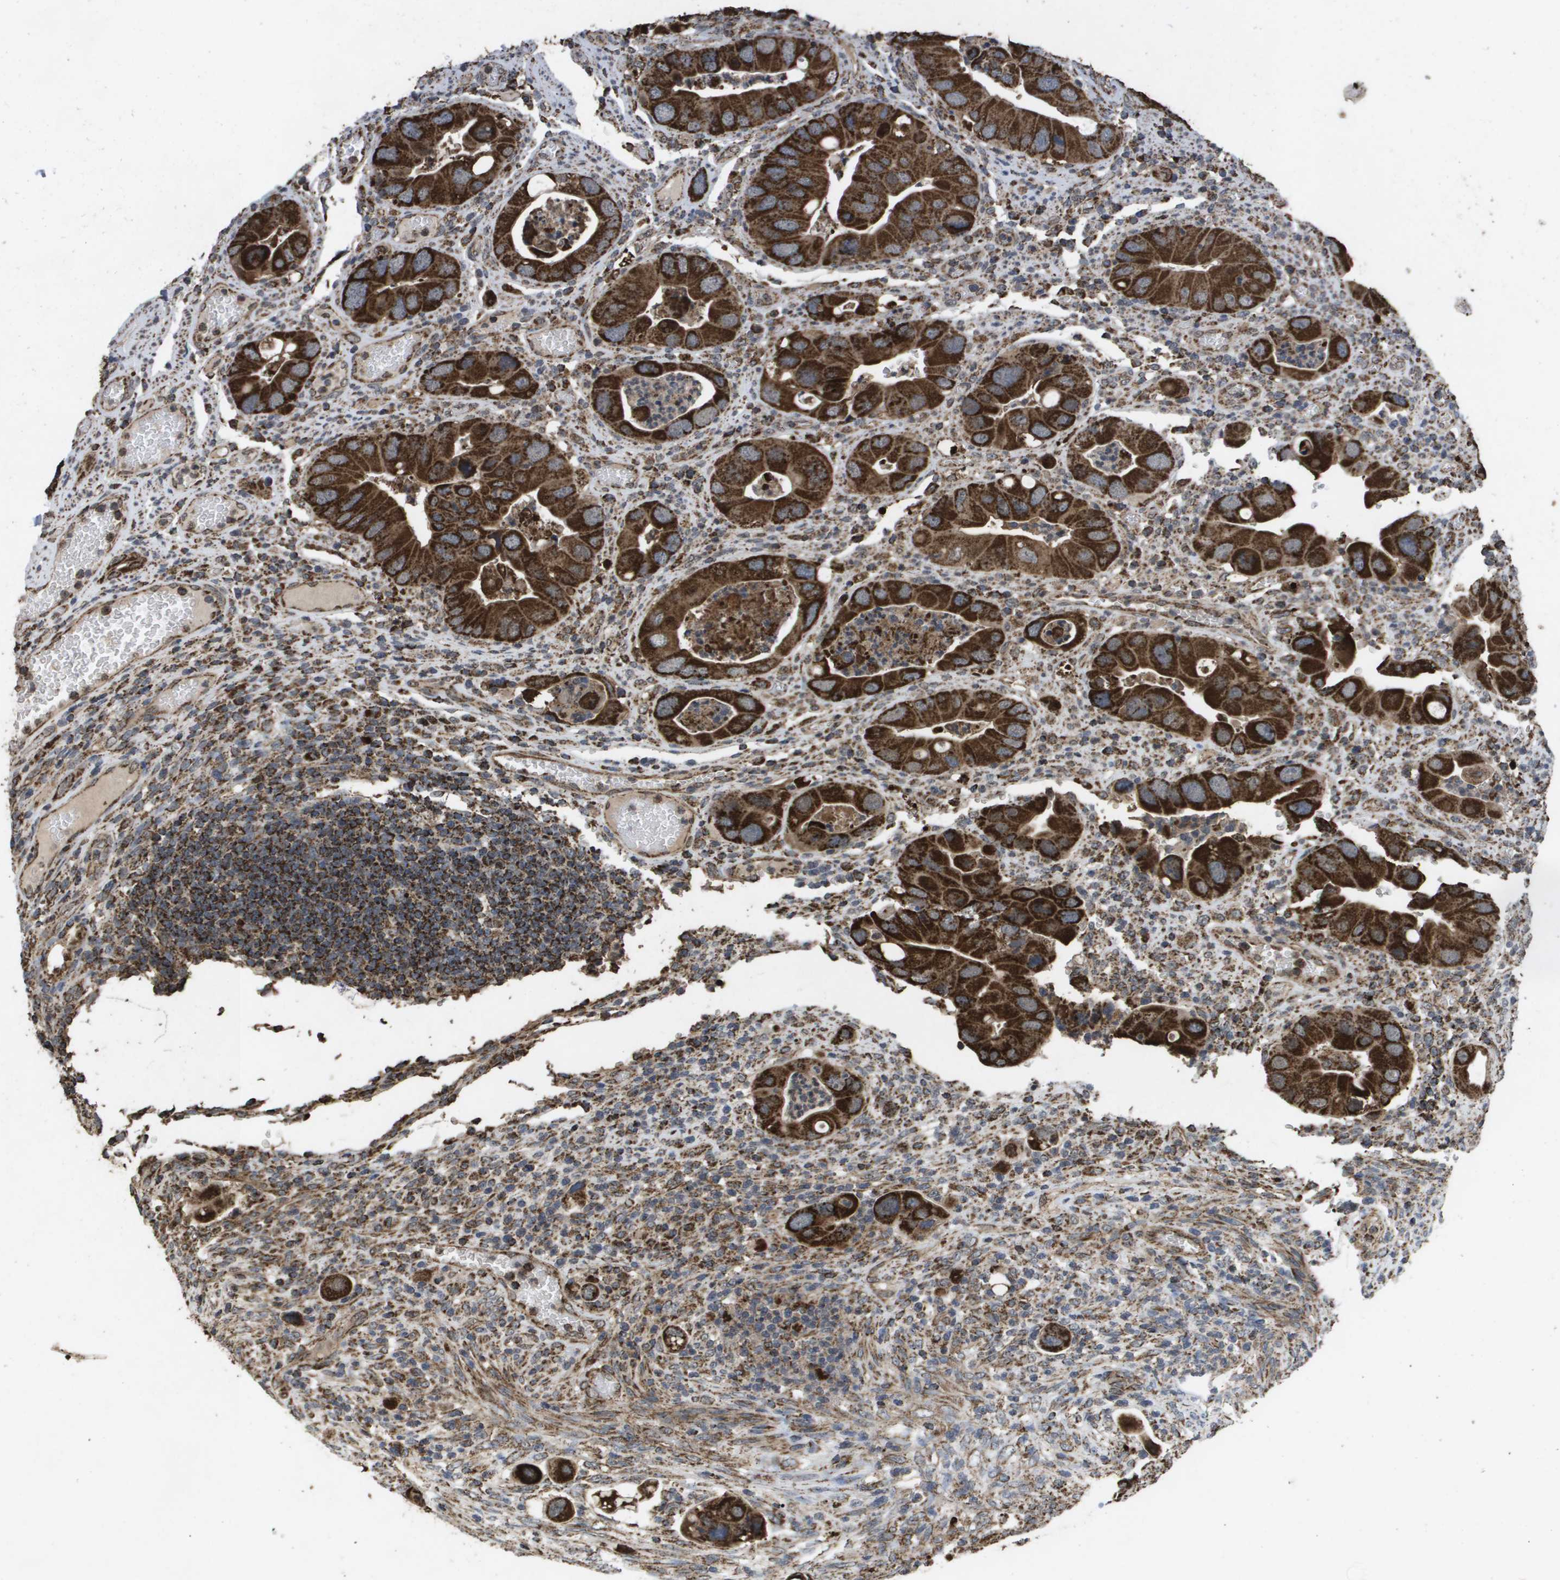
{"staining": {"intensity": "strong", "quantity": ">75%", "location": "cytoplasmic/membranous"}, "tissue": "colorectal cancer", "cell_type": "Tumor cells", "image_type": "cancer", "snomed": [{"axis": "morphology", "description": "Adenocarcinoma, NOS"}, {"axis": "topography", "description": "Rectum"}], "caption": "Adenocarcinoma (colorectal) stained with a protein marker displays strong staining in tumor cells.", "gene": "HSPE1", "patient": {"sex": "female", "age": 57}}